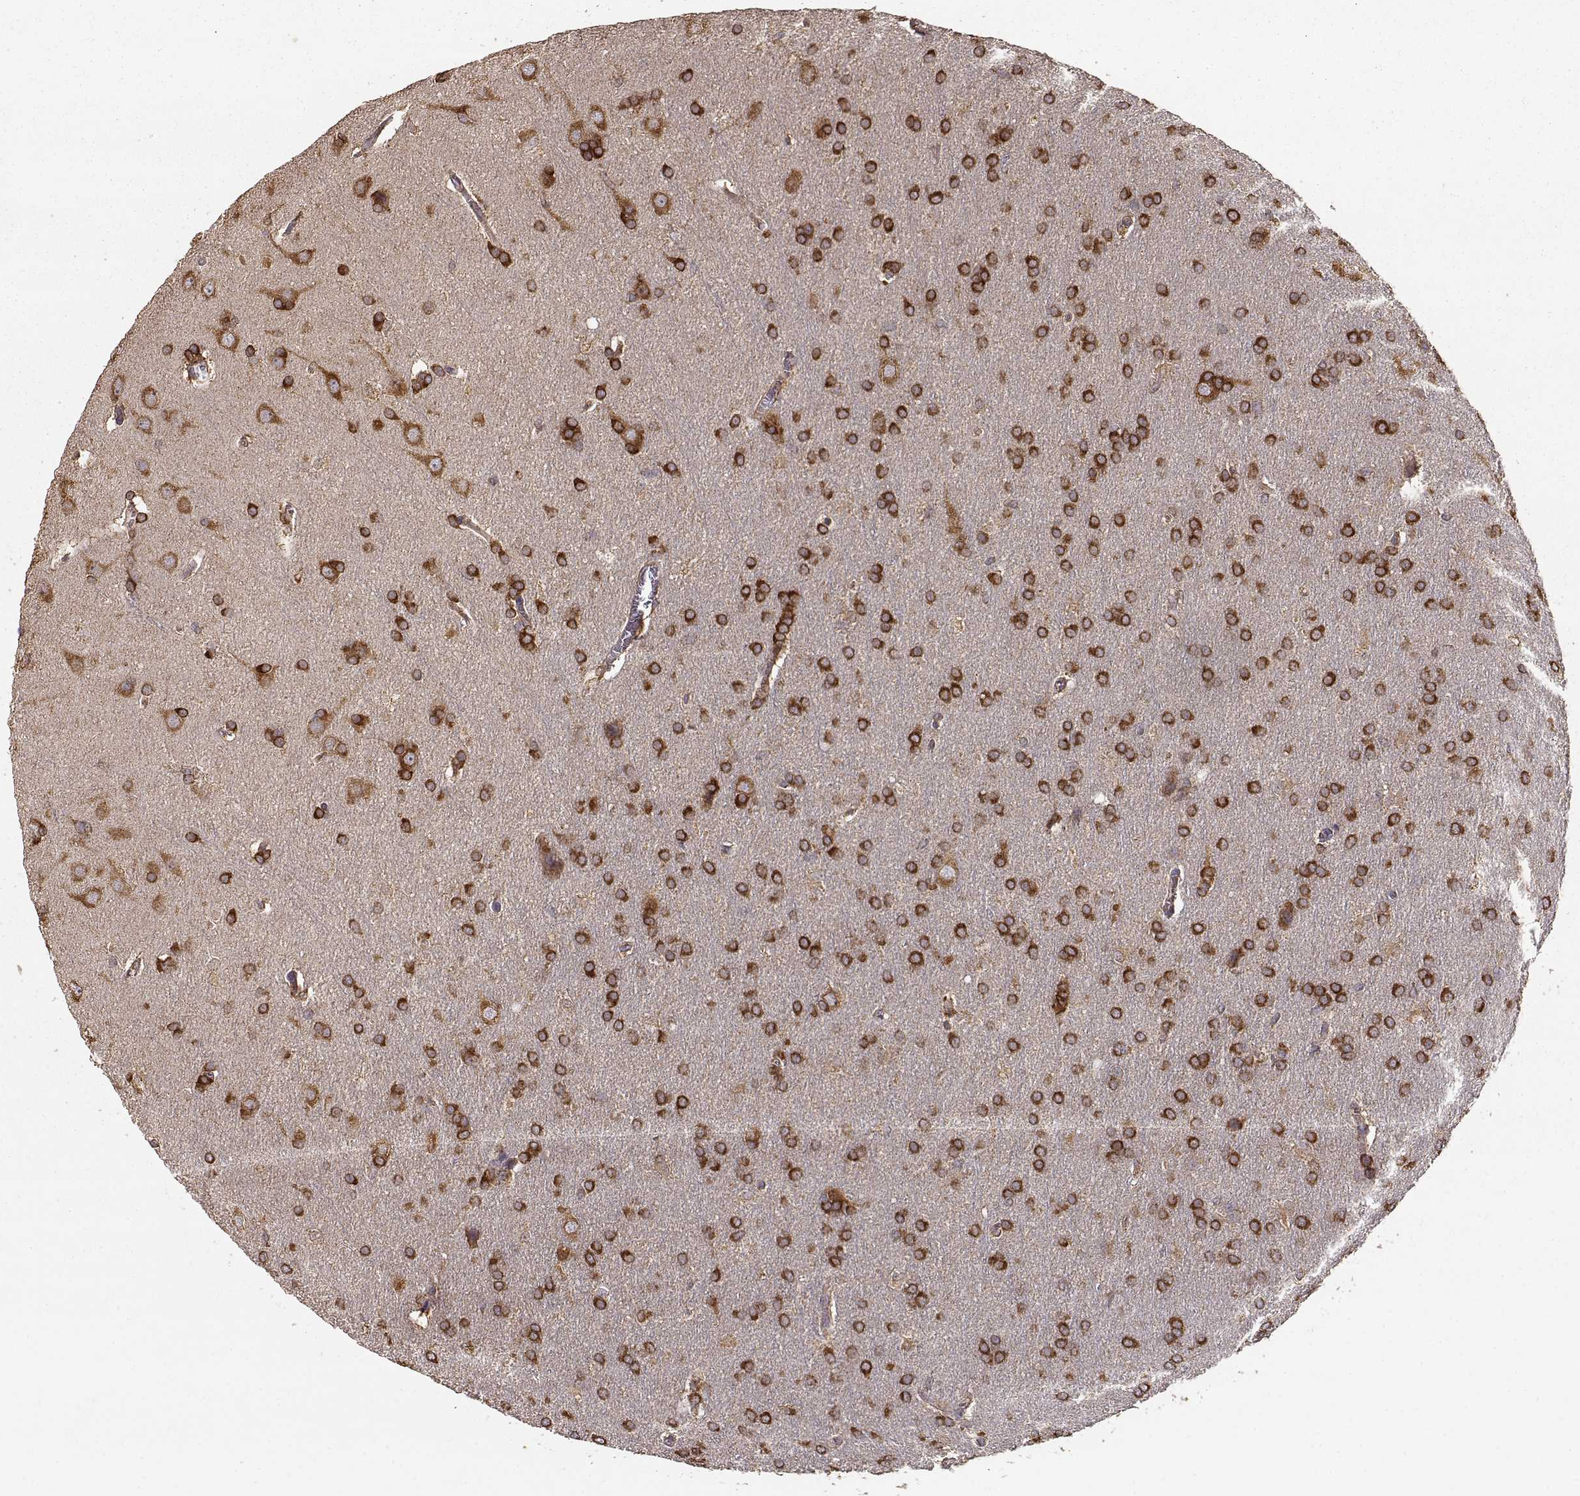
{"staining": {"intensity": "strong", "quantity": ">75%", "location": "cytoplasmic/membranous"}, "tissue": "glioma", "cell_type": "Tumor cells", "image_type": "cancer", "snomed": [{"axis": "morphology", "description": "Glioma, malignant, Low grade"}, {"axis": "topography", "description": "Brain"}], "caption": "Immunohistochemistry (IHC) histopathology image of neoplastic tissue: malignant glioma (low-grade) stained using immunohistochemistry exhibits high levels of strong protein expression localized specifically in the cytoplasmic/membranous of tumor cells, appearing as a cytoplasmic/membranous brown color.", "gene": "TARS3", "patient": {"sex": "female", "age": 32}}